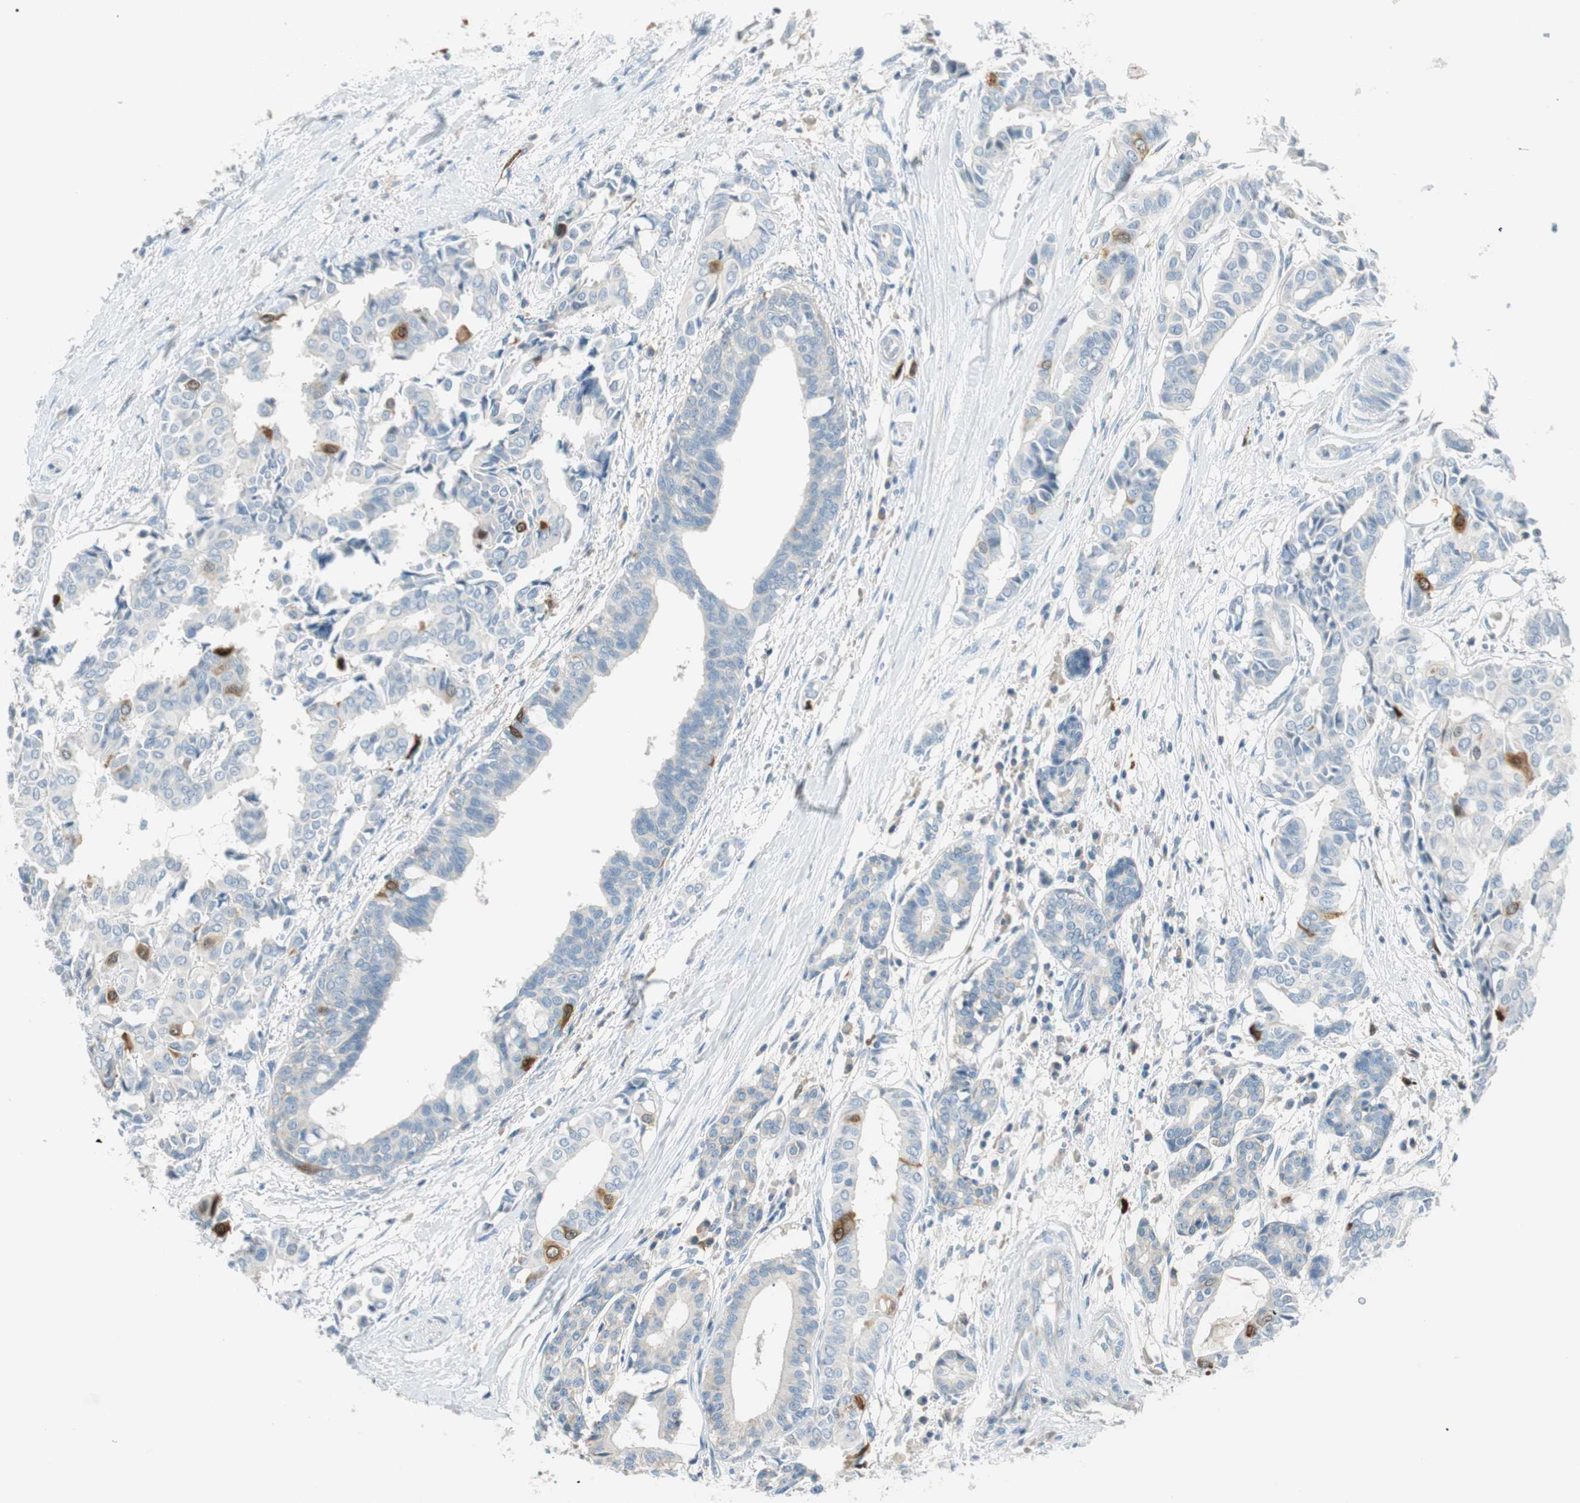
{"staining": {"intensity": "moderate", "quantity": "<25%", "location": "cytoplasmic/membranous,nuclear"}, "tissue": "head and neck cancer", "cell_type": "Tumor cells", "image_type": "cancer", "snomed": [{"axis": "morphology", "description": "Adenocarcinoma, NOS"}, {"axis": "topography", "description": "Salivary gland"}, {"axis": "topography", "description": "Head-Neck"}], "caption": "IHC of adenocarcinoma (head and neck) displays low levels of moderate cytoplasmic/membranous and nuclear positivity in approximately <25% of tumor cells. (Stains: DAB (3,3'-diaminobenzidine) in brown, nuclei in blue, Microscopy: brightfield microscopy at high magnification).", "gene": "PTTG1", "patient": {"sex": "female", "age": 59}}